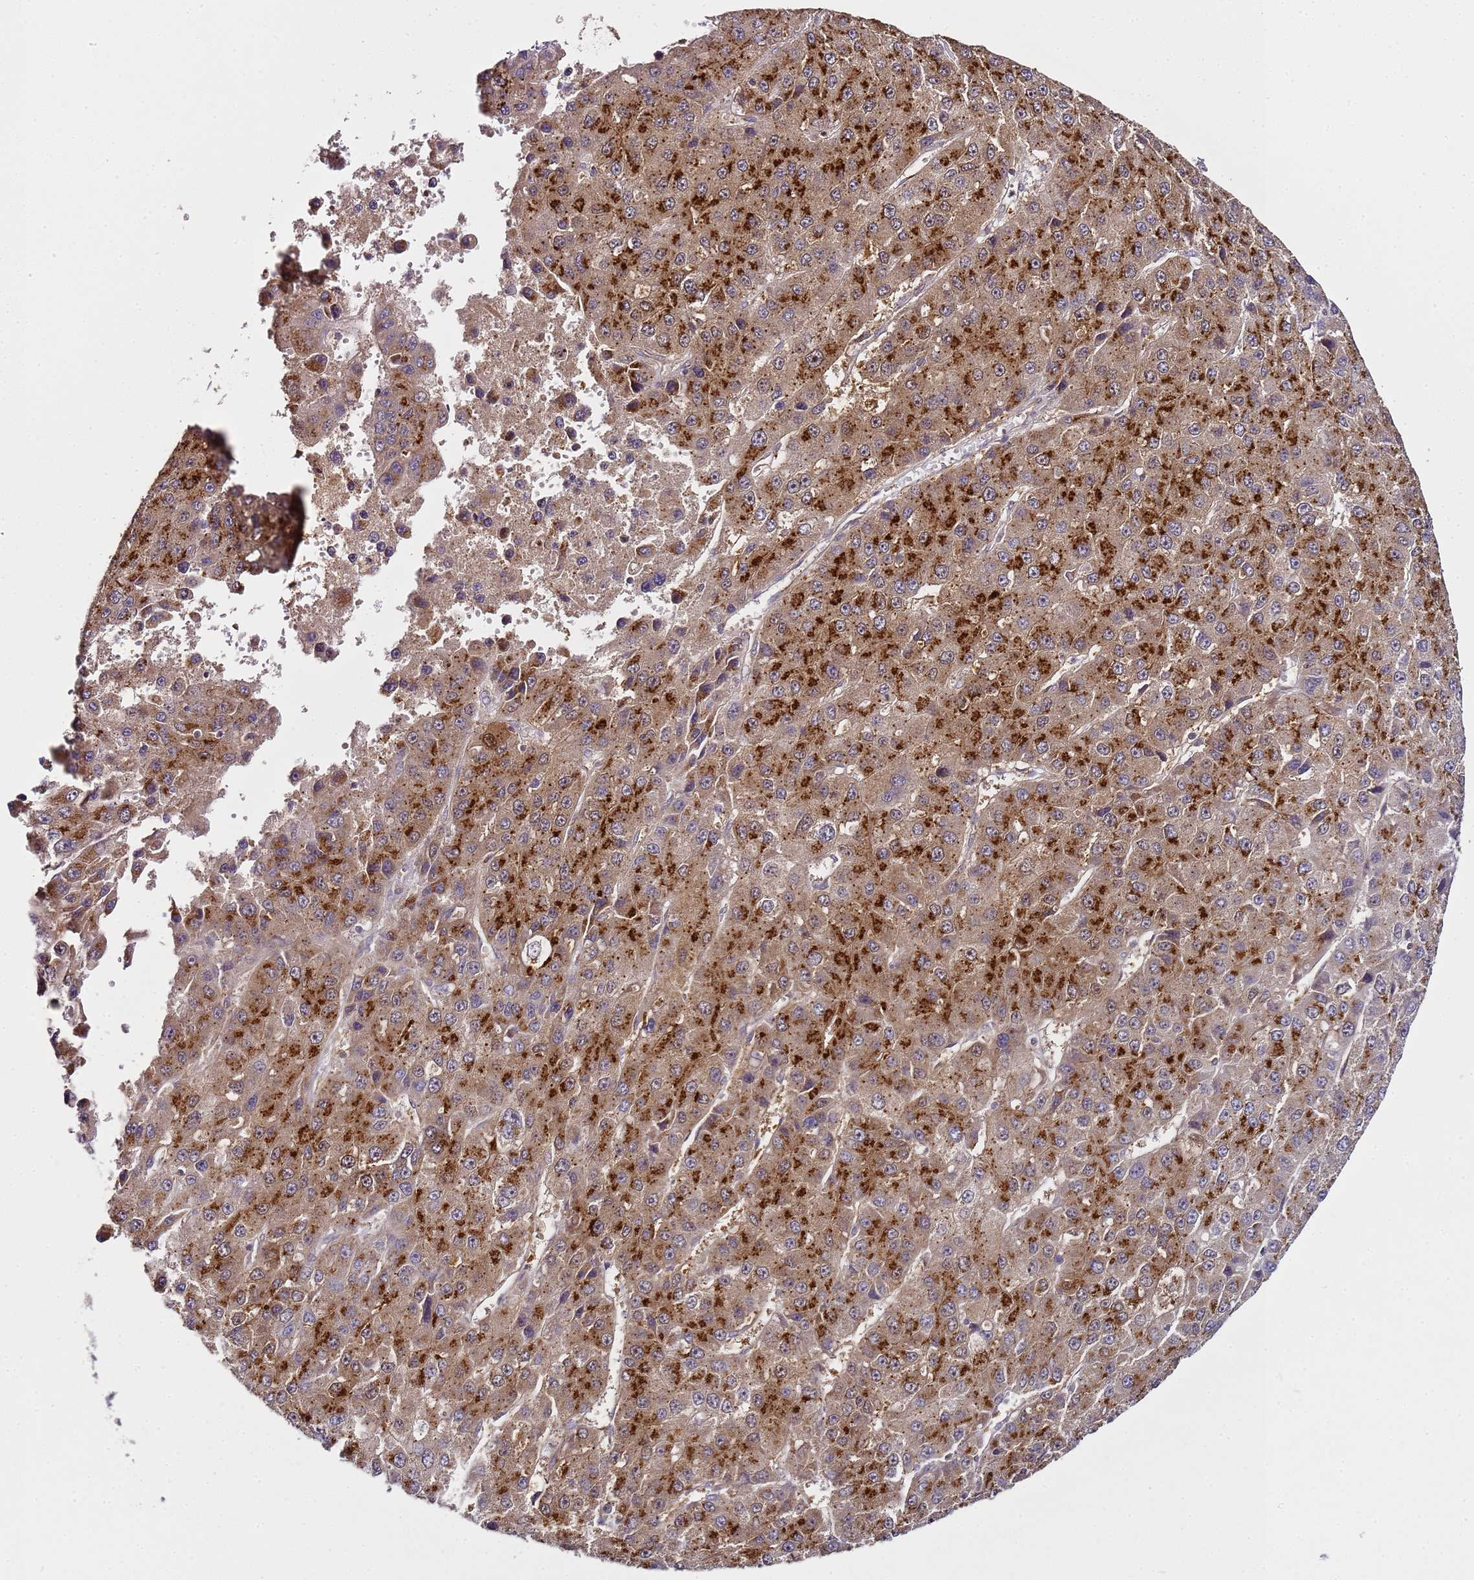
{"staining": {"intensity": "strong", "quantity": ">75%", "location": "cytoplasmic/membranous"}, "tissue": "liver cancer", "cell_type": "Tumor cells", "image_type": "cancer", "snomed": [{"axis": "morphology", "description": "Carcinoma, Hepatocellular, NOS"}, {"axis": "topography", "description": "Liver"}], "caption": "Immunohistochemical staining of human liver cancer reveals high levels of strong cytoplasmic/membranous positivity in approximately >75% of tumor cells.", "gene": "MRPL49", "patient": {"sex": "female", "age": 73}}